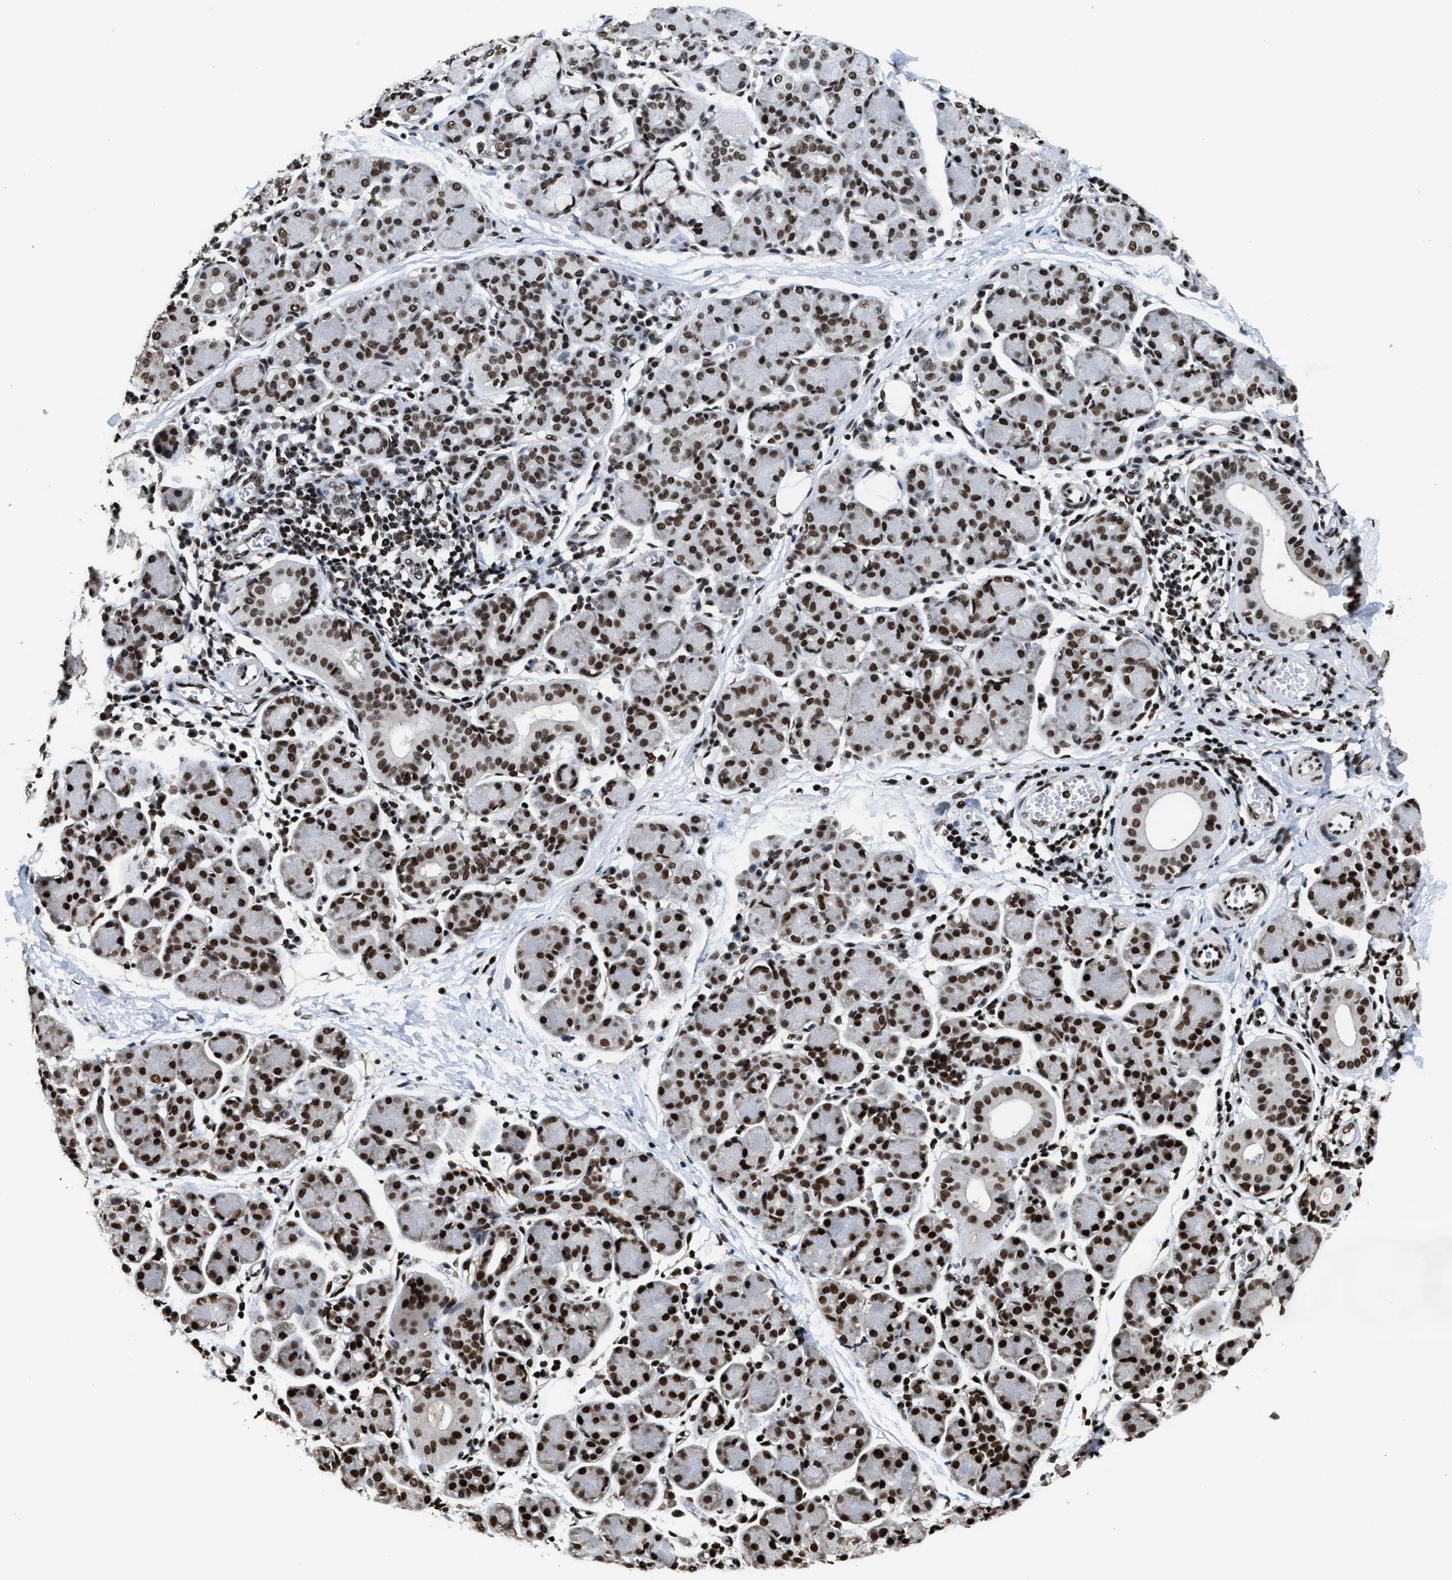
{"staining": {"intensity": "strong", "quantity": ">75%", "location": "nuclear"}, "tissue": "salivary gland", "cell_type": "Glandular cells", "image_type": "normal", "snomed": [{"axis": "morphology", "description": "Normal tissue, NOS"}, {"axis": "morphology", "description": "Inflammation, NOS"}, {"axis": "topography", "description": "Lymph node"}, {"axis": "topography", "description": "Salivary gland"}], "caption": "Protein staining by IHC shows strong nuclear staining in about >75% of glandular cells in normal salivary gland. (DAB = brown stain, brightfield microscopy at high magnification).", "gene": "RAD21", "patient": {"sex": "male", "age": 3}}